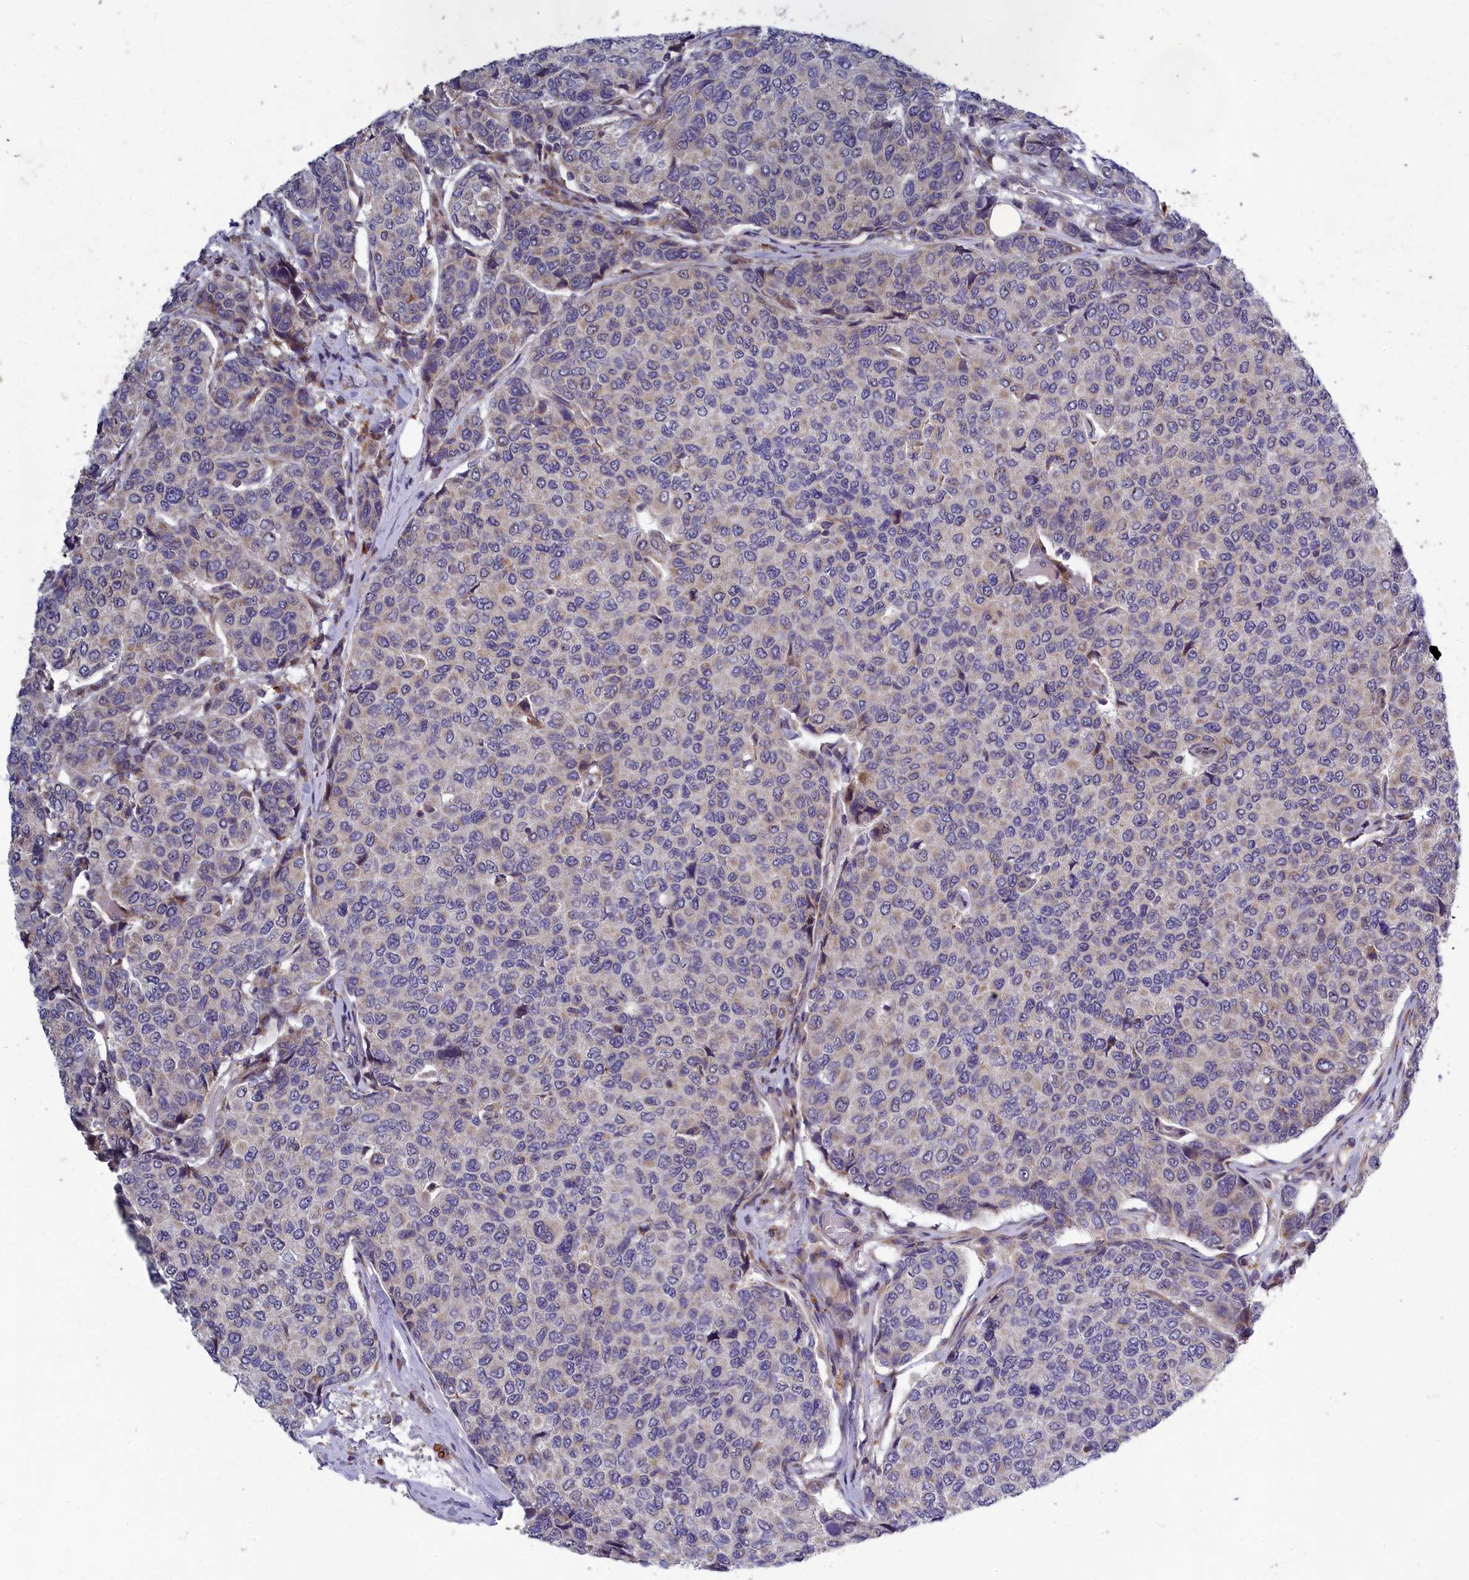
{"staining": {"intensity": "negative", "quantity": "none", "location": "none"}, "tissue": "breast cancer", "cell_type": "Tumor cells", "image_type": "cancer", "snomed": [{"axis": "morphology", "description": "Duct carcinoma"}, {"axis": "topography", "description": "Breast"}], "caption": "IHC of breast cancer demonstrates no positivity in tumor cells.", "gene": "BLTP2", "patient": {"sex": "female", "age": 55}}